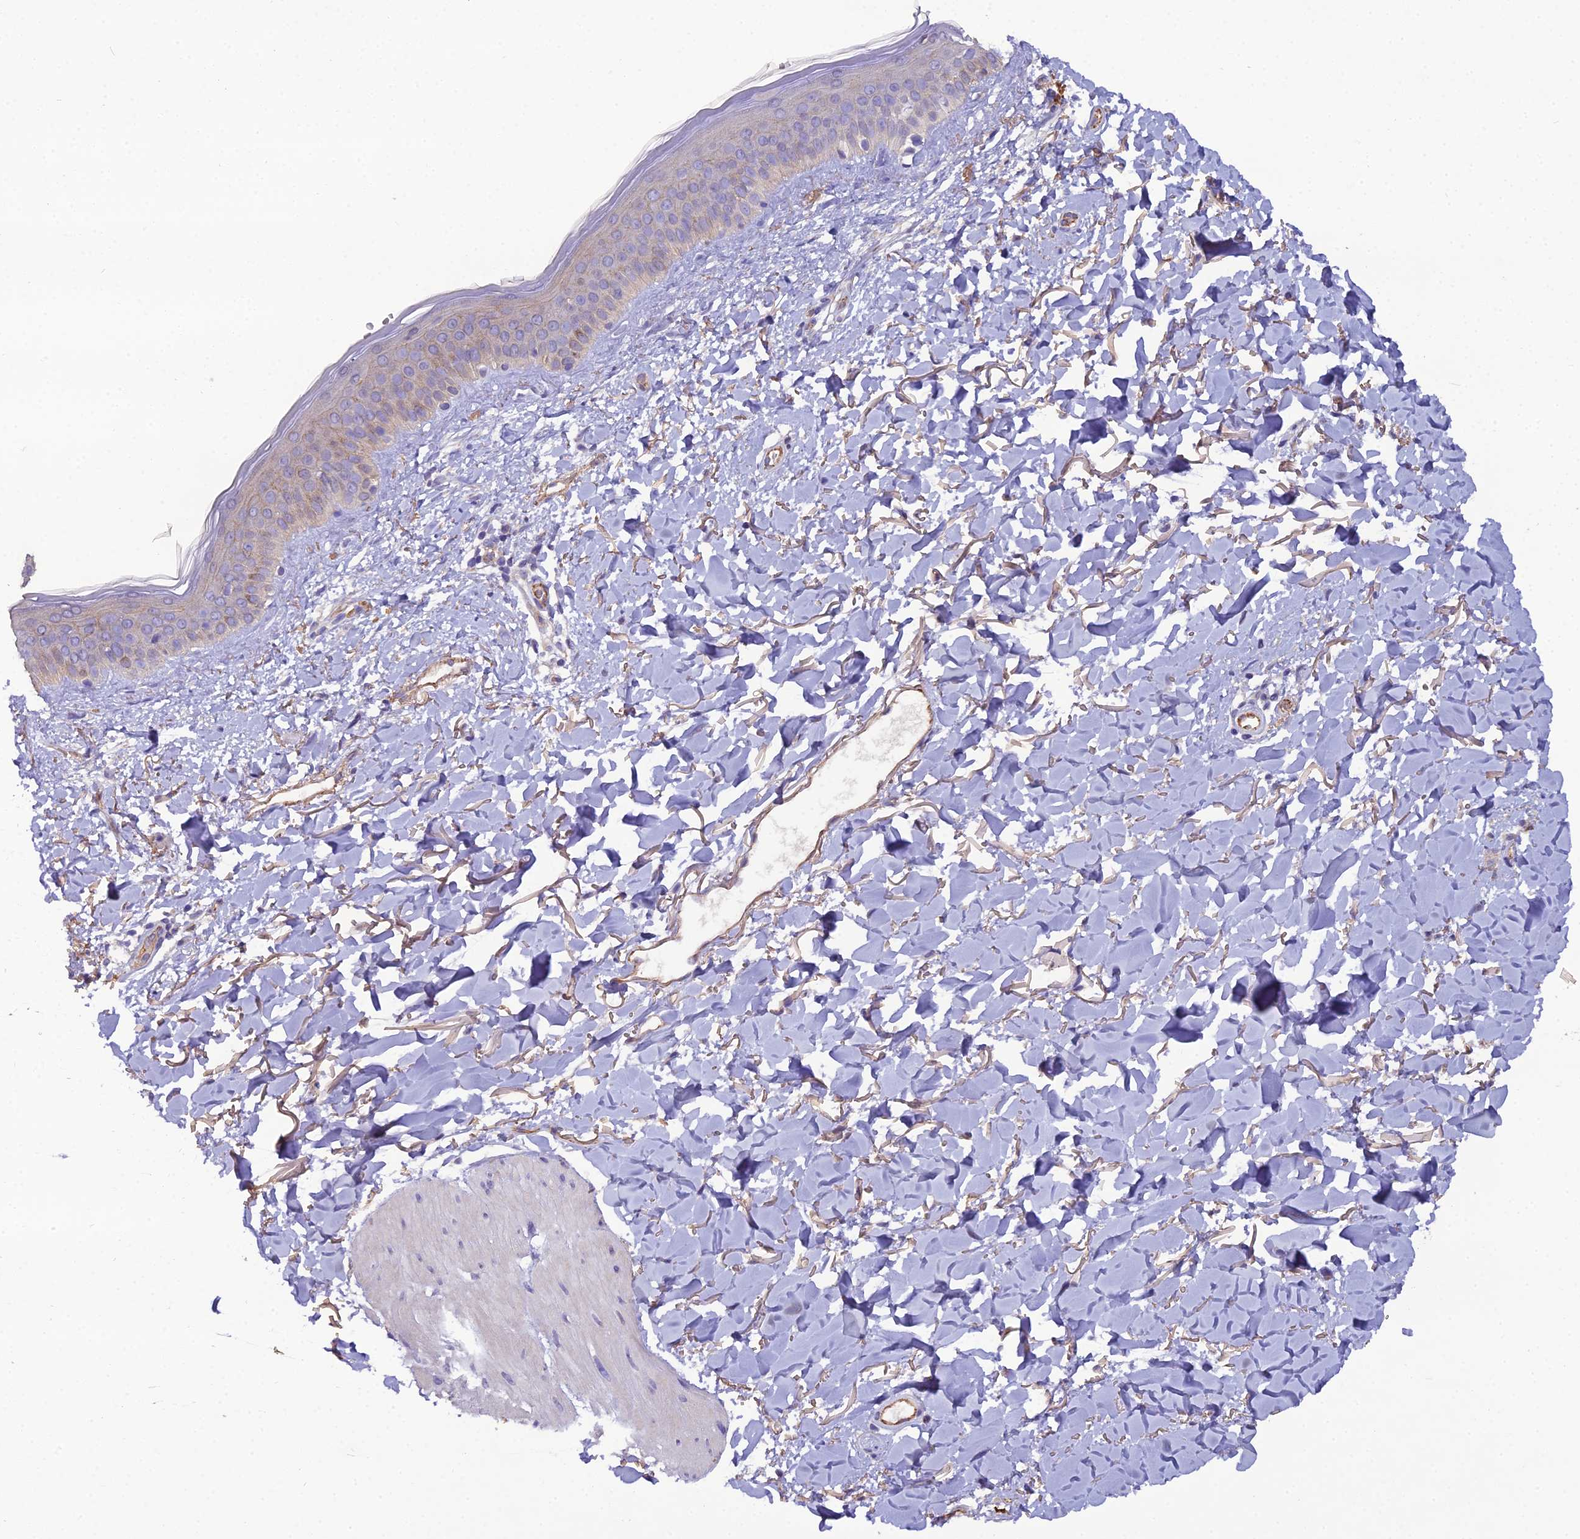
{"staining": {"intensity": "weak", "quantity": ">75%", "location": "cytoplasmic/membranous"}, "tissue": "skin", "cell_type": "Fibroblasts", "image_type": "normal", "snomed": [{"axis": "morphology", "description": "Normal tissue, NOS"}, {"axis": "topography", "description": "Skin"}], "caption": "The immunohistochemical stain shows weak cytoplasmic/membranous staining in fibroblasts of normal skin. Immunohistochemistry (ihc) stains the protein of interest in brown and the nuclei are stained blue.", "gene": "CFAP47", "patient": {"sex": "female", "age": 58}}